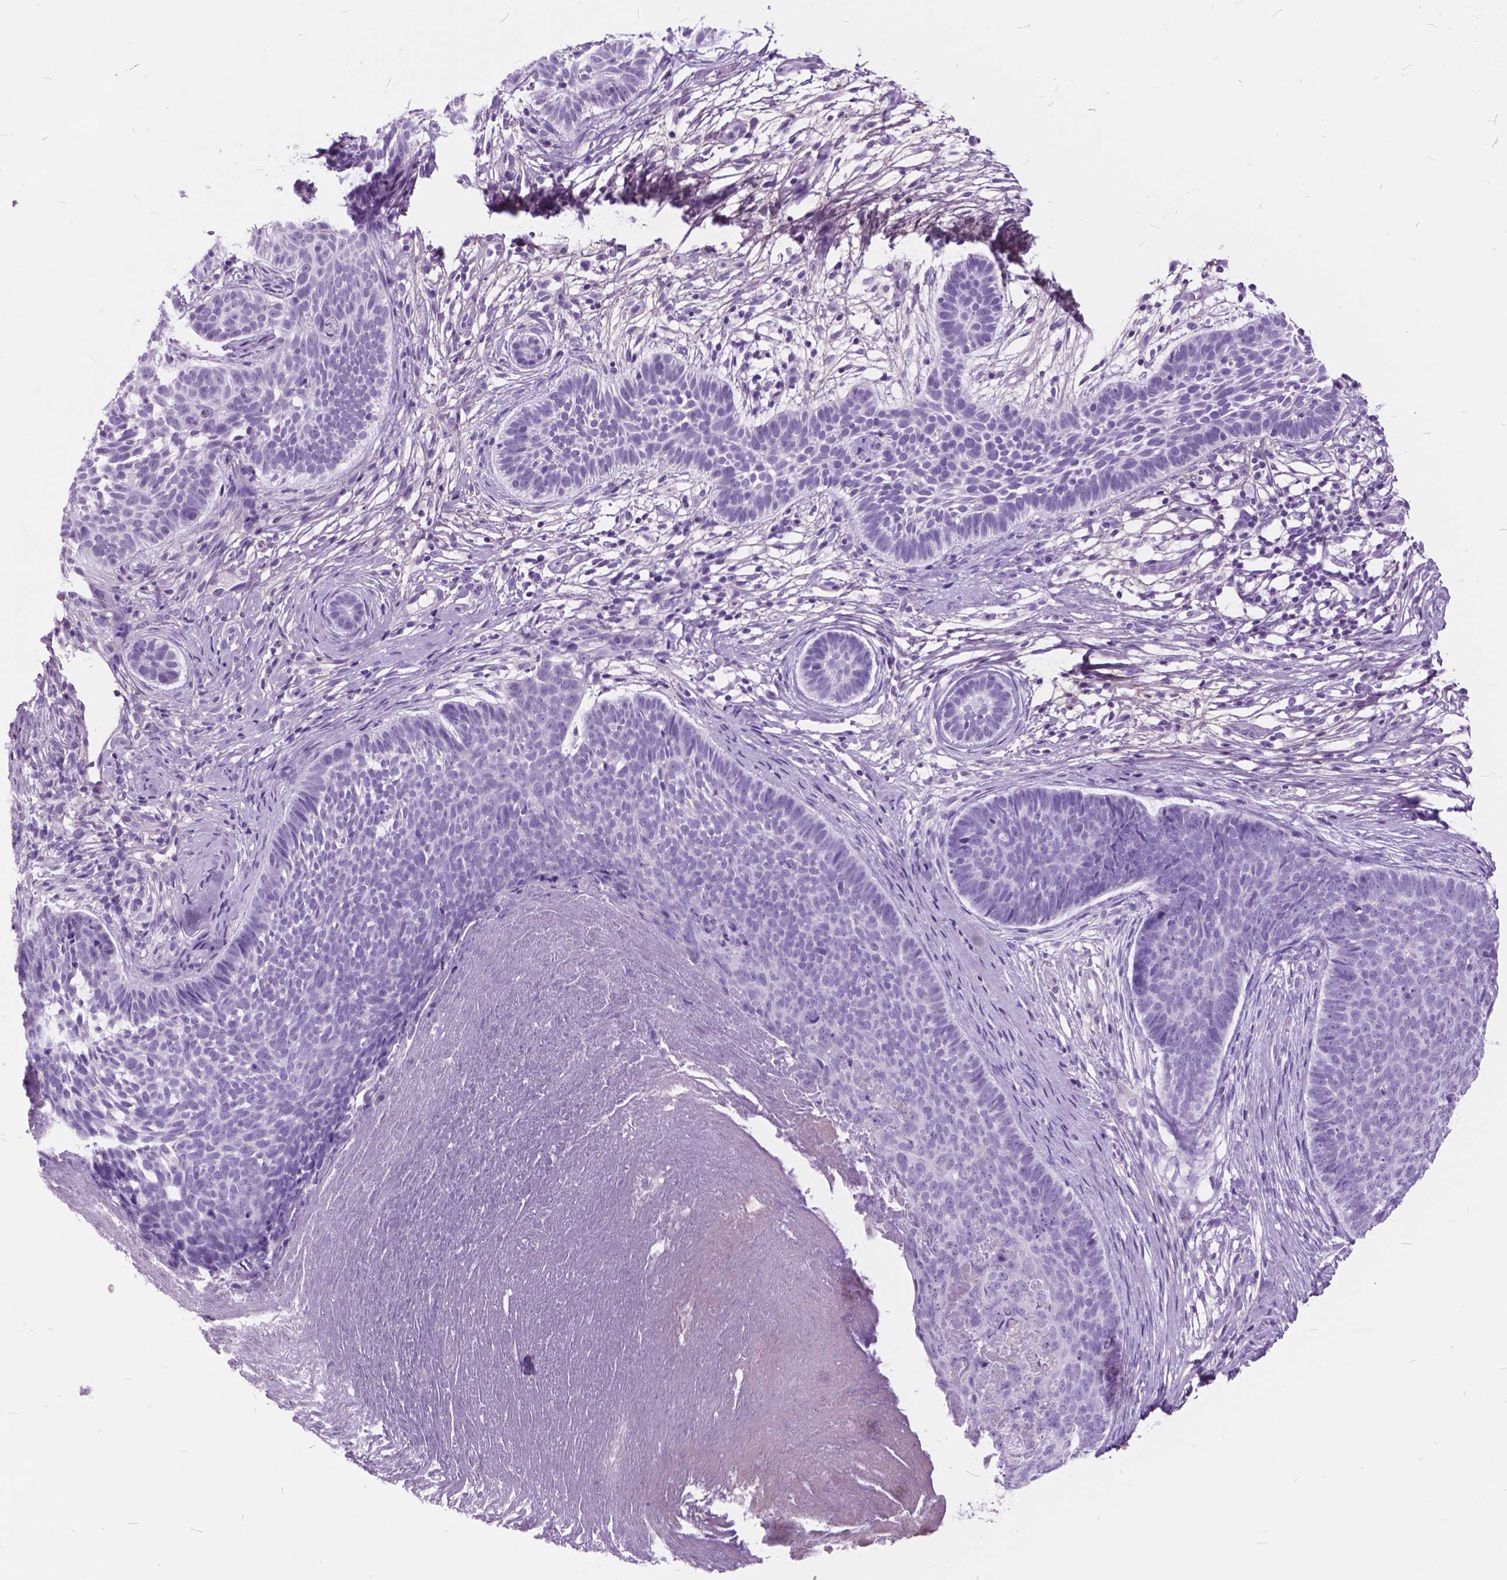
{"staining": {"intensity": "negative", "quantity": "none", "location": "none"}, "tissue": "skin cancer", "cell_type": "Tumor cells", "image_type": "cancer", "snomed": [{"axis": "morphology", "description": "Basal cell carcinoma"}, {"axis": "topography", "description": "Skin"}], "caption": "Skin basal cell carcinoma was stained to show a protein in brown. There is no significant positivity in tumor cells.", "gene": "GDF9", "patient": {"sex": "male", "age": 85}}